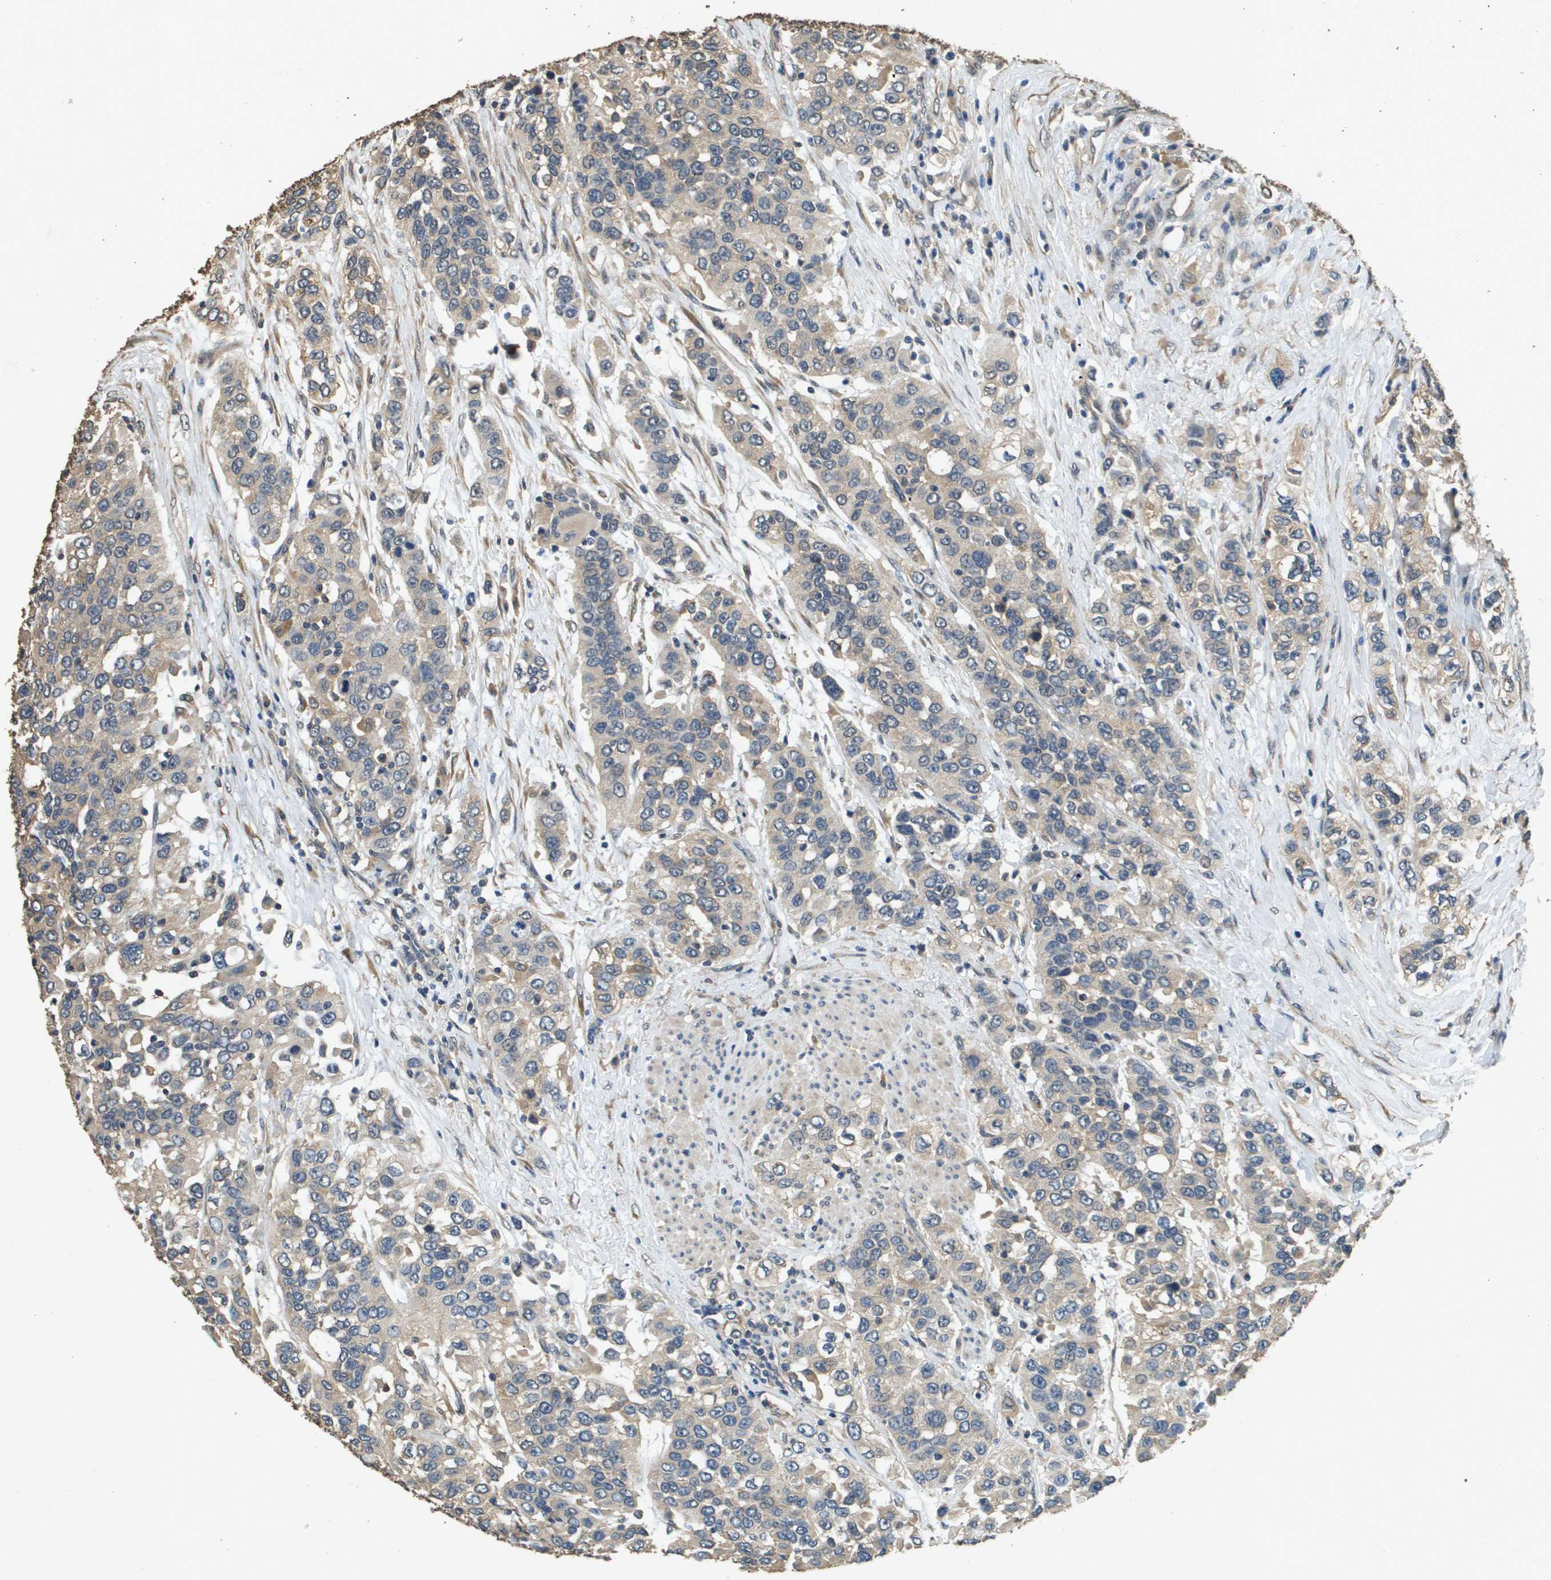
{"staining": {"intensity": "weak", "quantity": ">75%", "location": "cytoplasmic/membranous"}, "tissue": "urothelial cancer", "cell_type": "Tumor cells", "image_type": "cancer", "snomed": [{"axis": "morphology", "description": "Urothelial carcinoma, High grade"}, {"axis": "topography", "description": "Urinary bladder"}], "caption": "DAB immunohistochemical staining of human high-grade urothelial carcinoma demonstrates weak cytoplasmic/membranous protein staining in approximately >75% of tumor cells.", "gene": "RAB6B", "patient": {"sex": "female", "age": 80}}